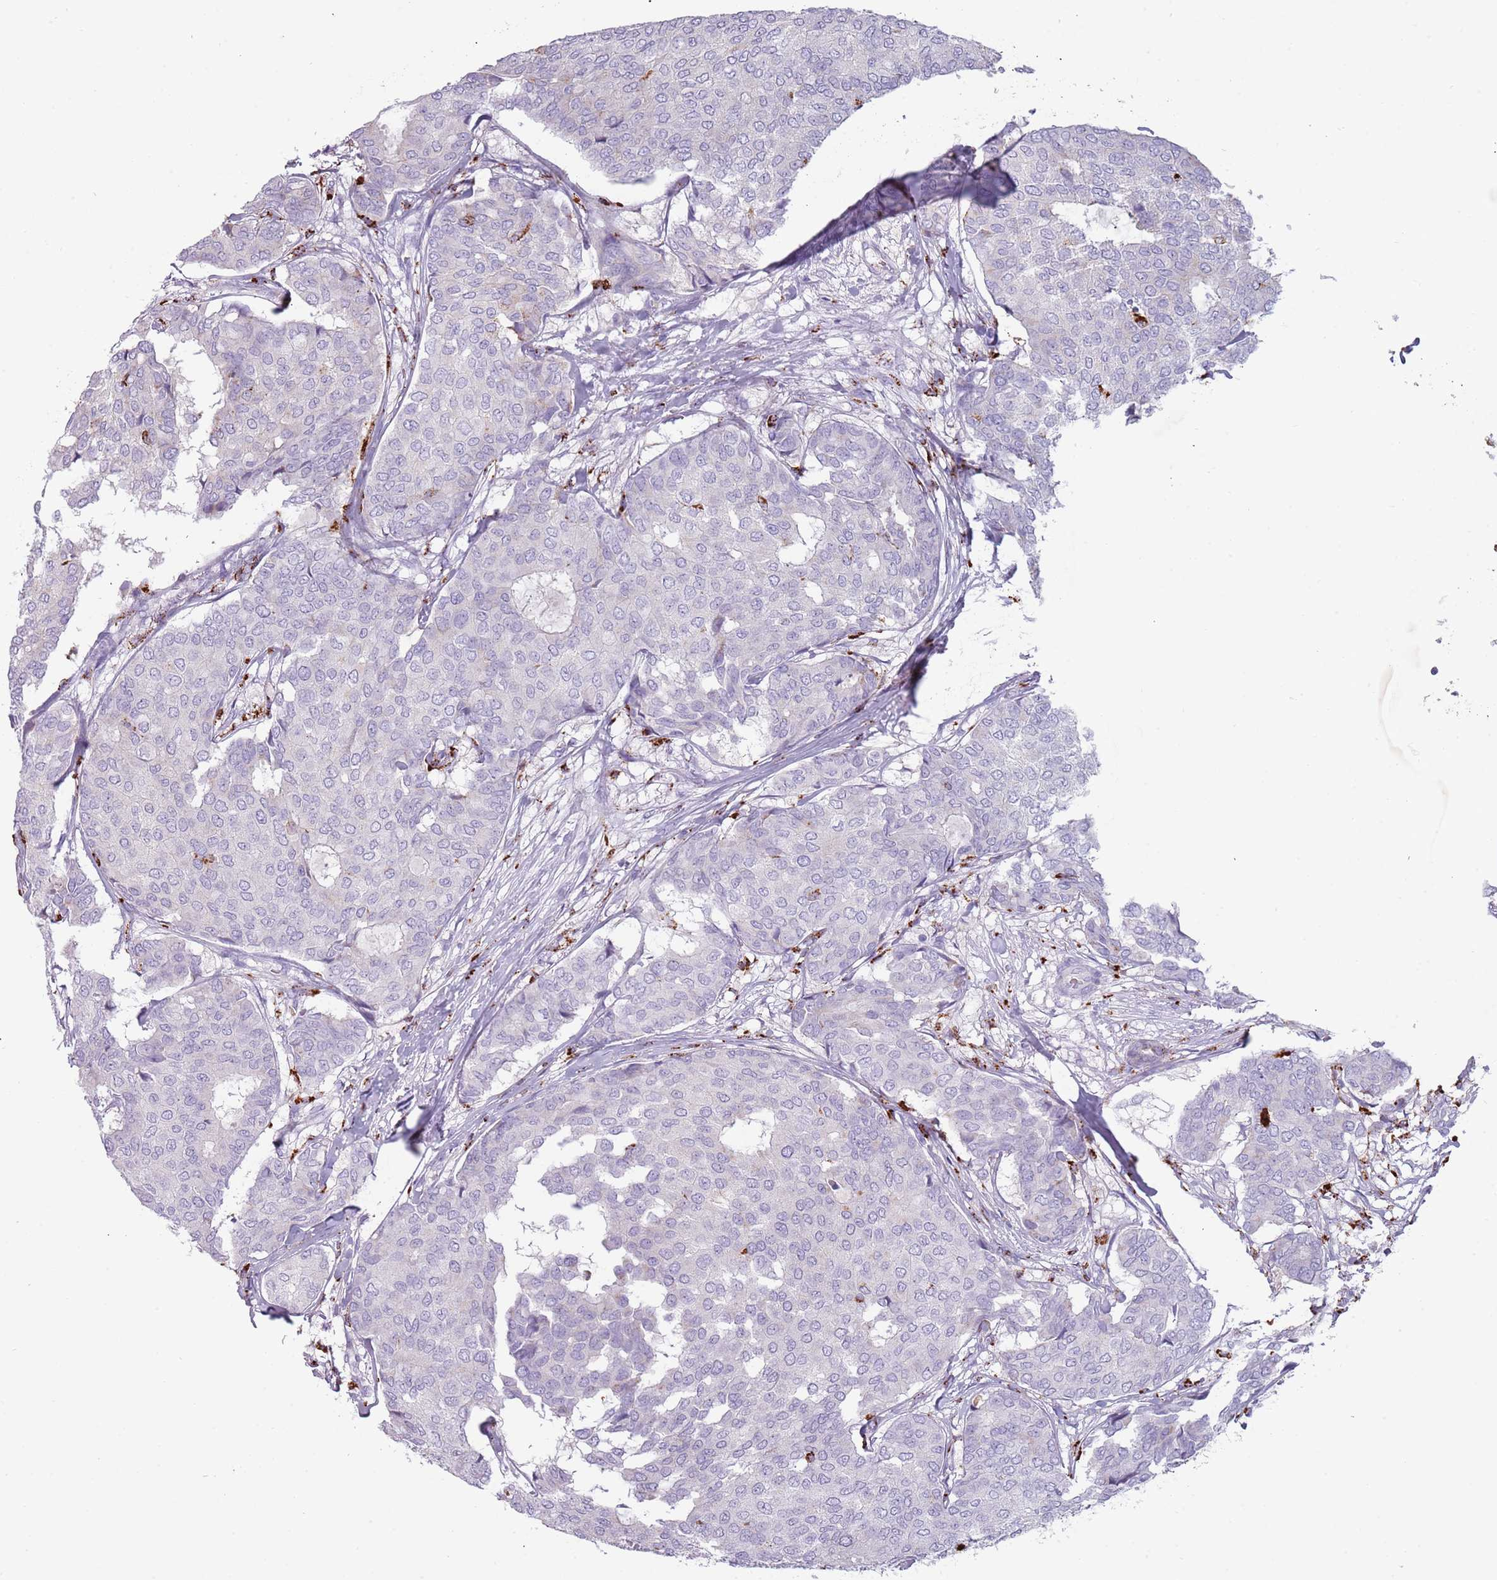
{"staining": {"intensity": "negative", "quantity": "none", "location": "none"}, "tissue": "breast cancer", "cell_type": "Tumor cells", "image_type": "cancer", "snomed": [{"axis": "morphology", "description": "Duct carcinoma"}, {"axis": "topography", "description": "Breast"}], "caption": "DAB immunohistochemical staining of human intraductal carcinoma (breast) shows no significant expression in tumor cells.", "gene": "NWD2", "patient": {"sex": "female", "age": 75}}